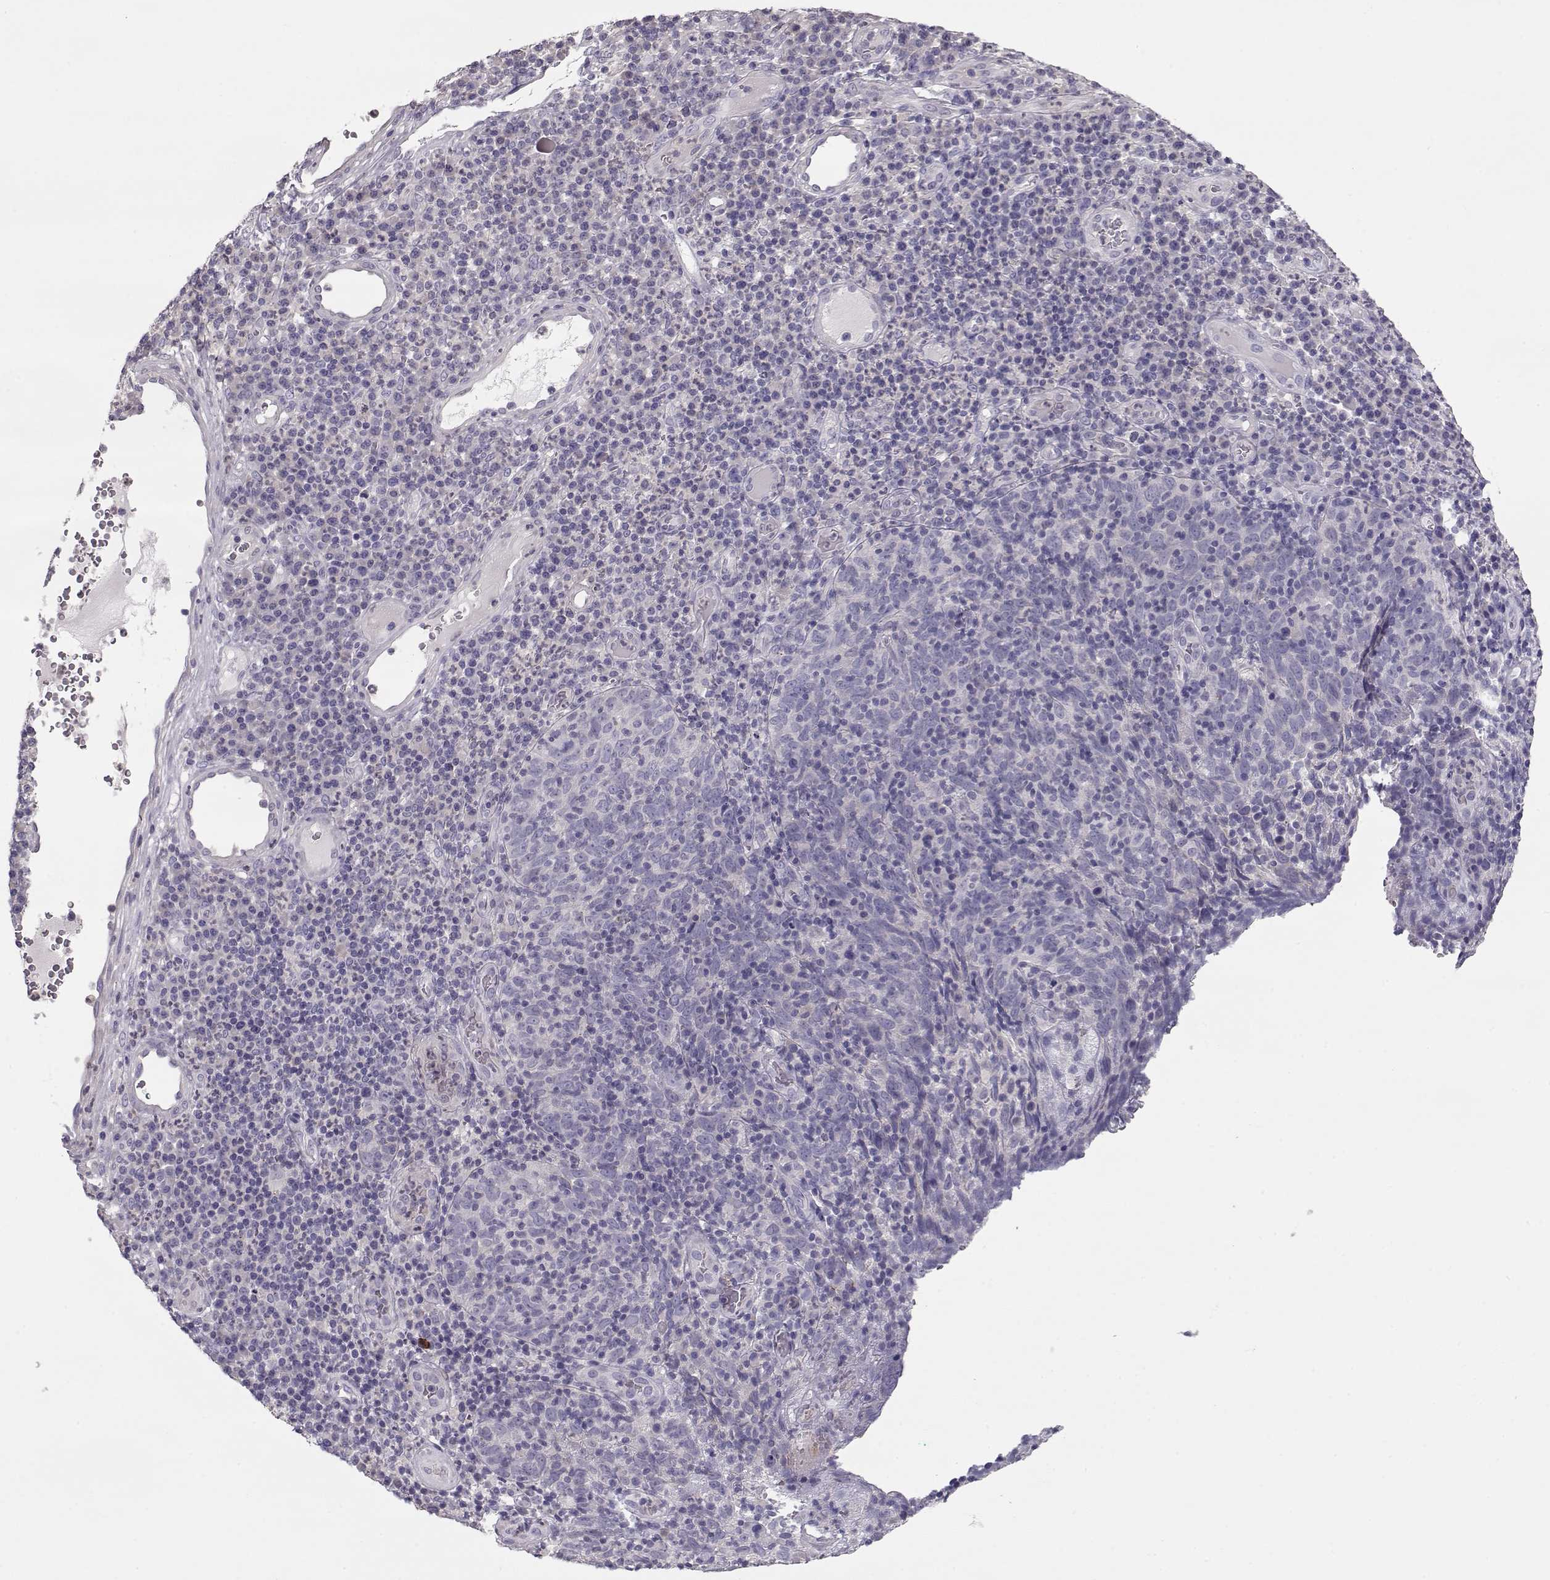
{"staining": {"intensity": "negative", "quantity": "none", "location": "none"}, "tissue": "skin cancer", "cell_type": "Tumor cells", "image_type": "cancer", "snomed": [{"axis": "morphology", "description": "Squamous cell carcinoma, NOS"}, {"axis": "topography", "description": "Skin"}, {"axis": "topography", "description": "Anal"}], "caption": "IHC of skin cancer displays no staining in tumor cells.", "gene": "GRK1", "patient": {"sex": "female", "age": 51}}